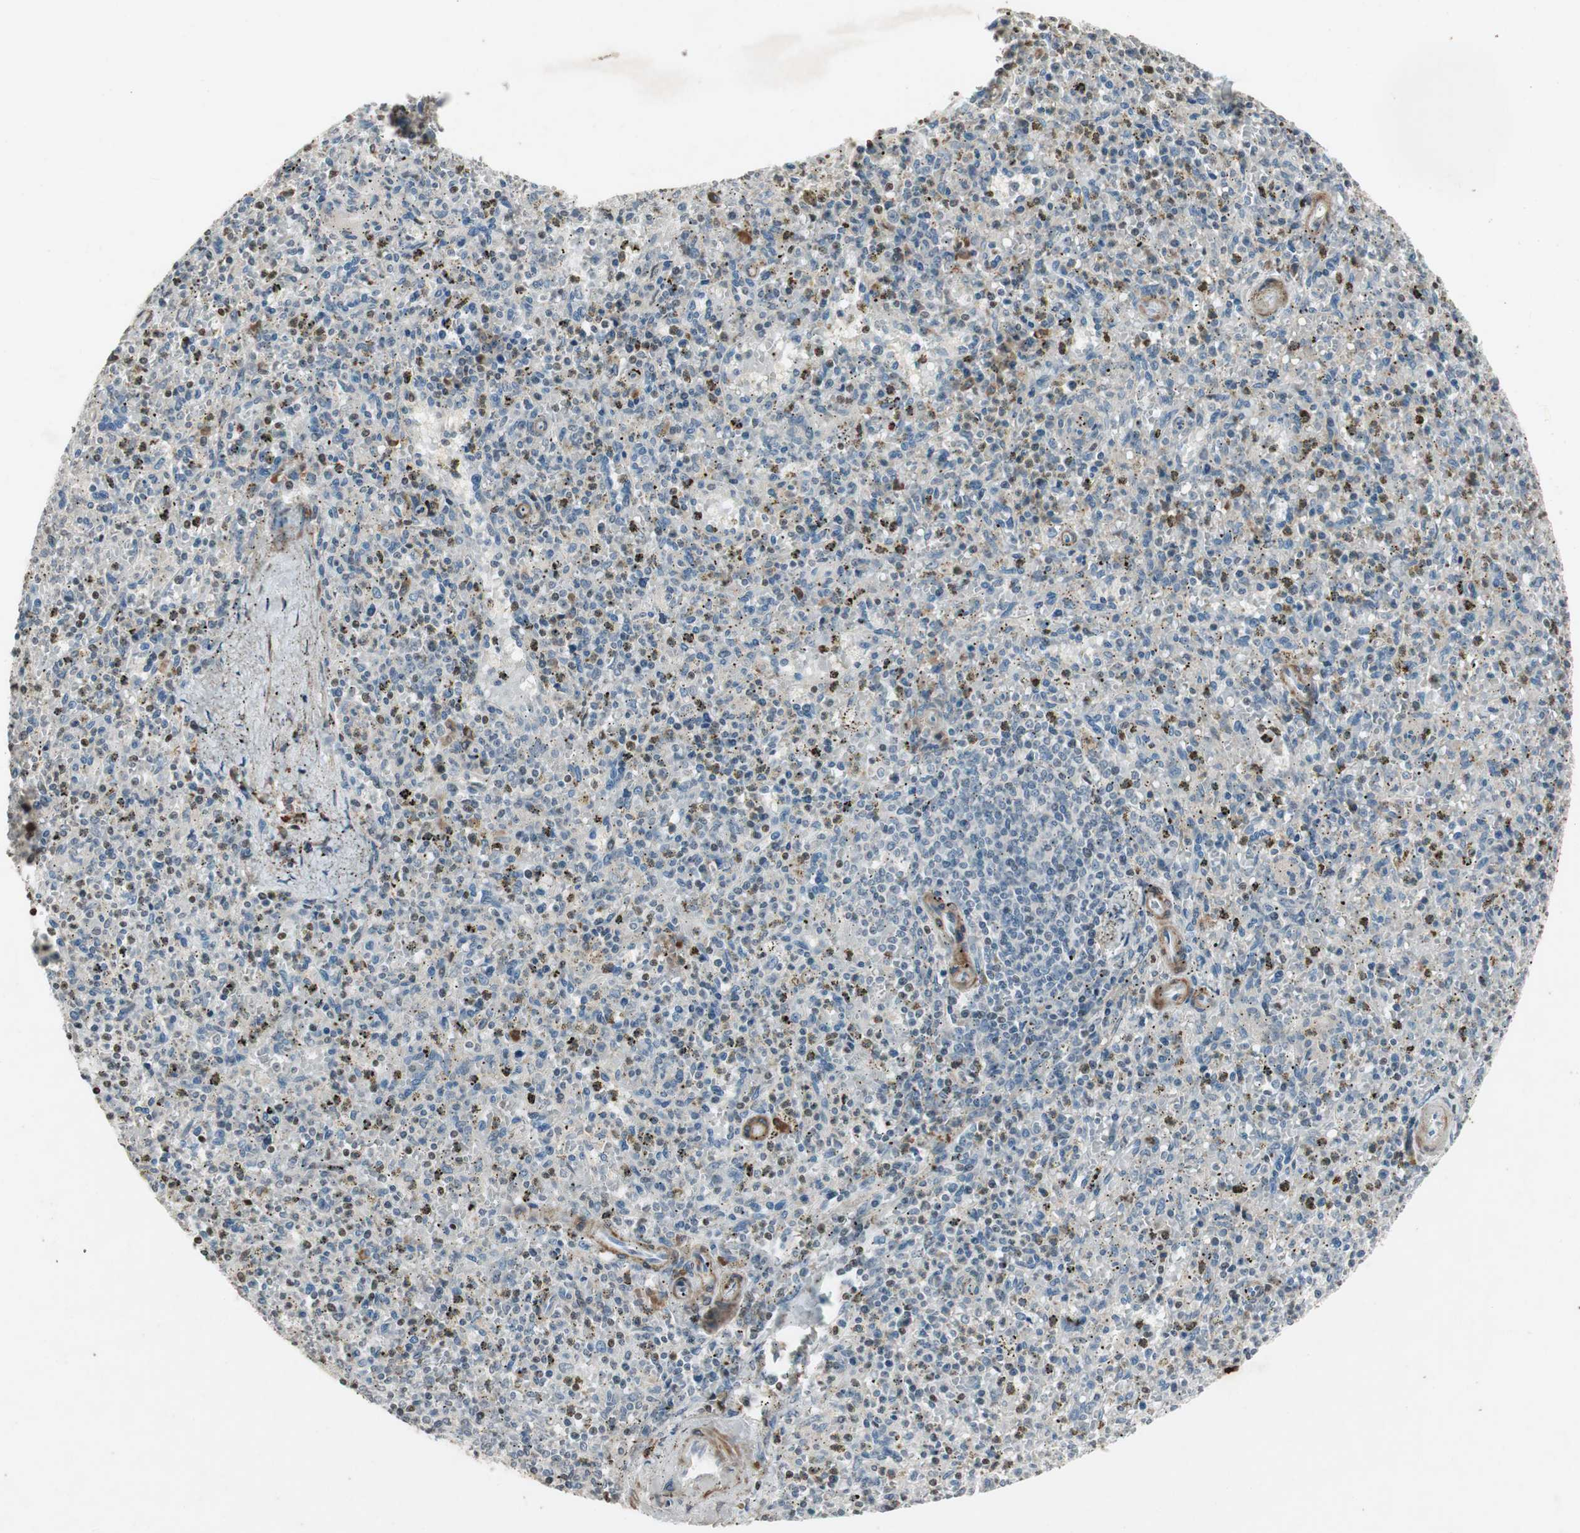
{"staining": {"intensity": "weak", "quantity": ">75%", "location": "cytoplasmic/membranous"}, "tissue": "spleen", "cell_type": "Cells in red pulp", "image_type": "normal", "snomed": [{"axis": "morphology", "description": "Normal tissue, NOS"}, {"axis": "topography", "description": "Spleen"}], "caption": "Immunohistochemical staining of normal human spleen reveals >75% levels of weak cytoplasmic/membranous protein expression in approximately >75% of cells in red pulp.", "gene": "PRKG1", "patient": {"sex": "male", "age": 72}}